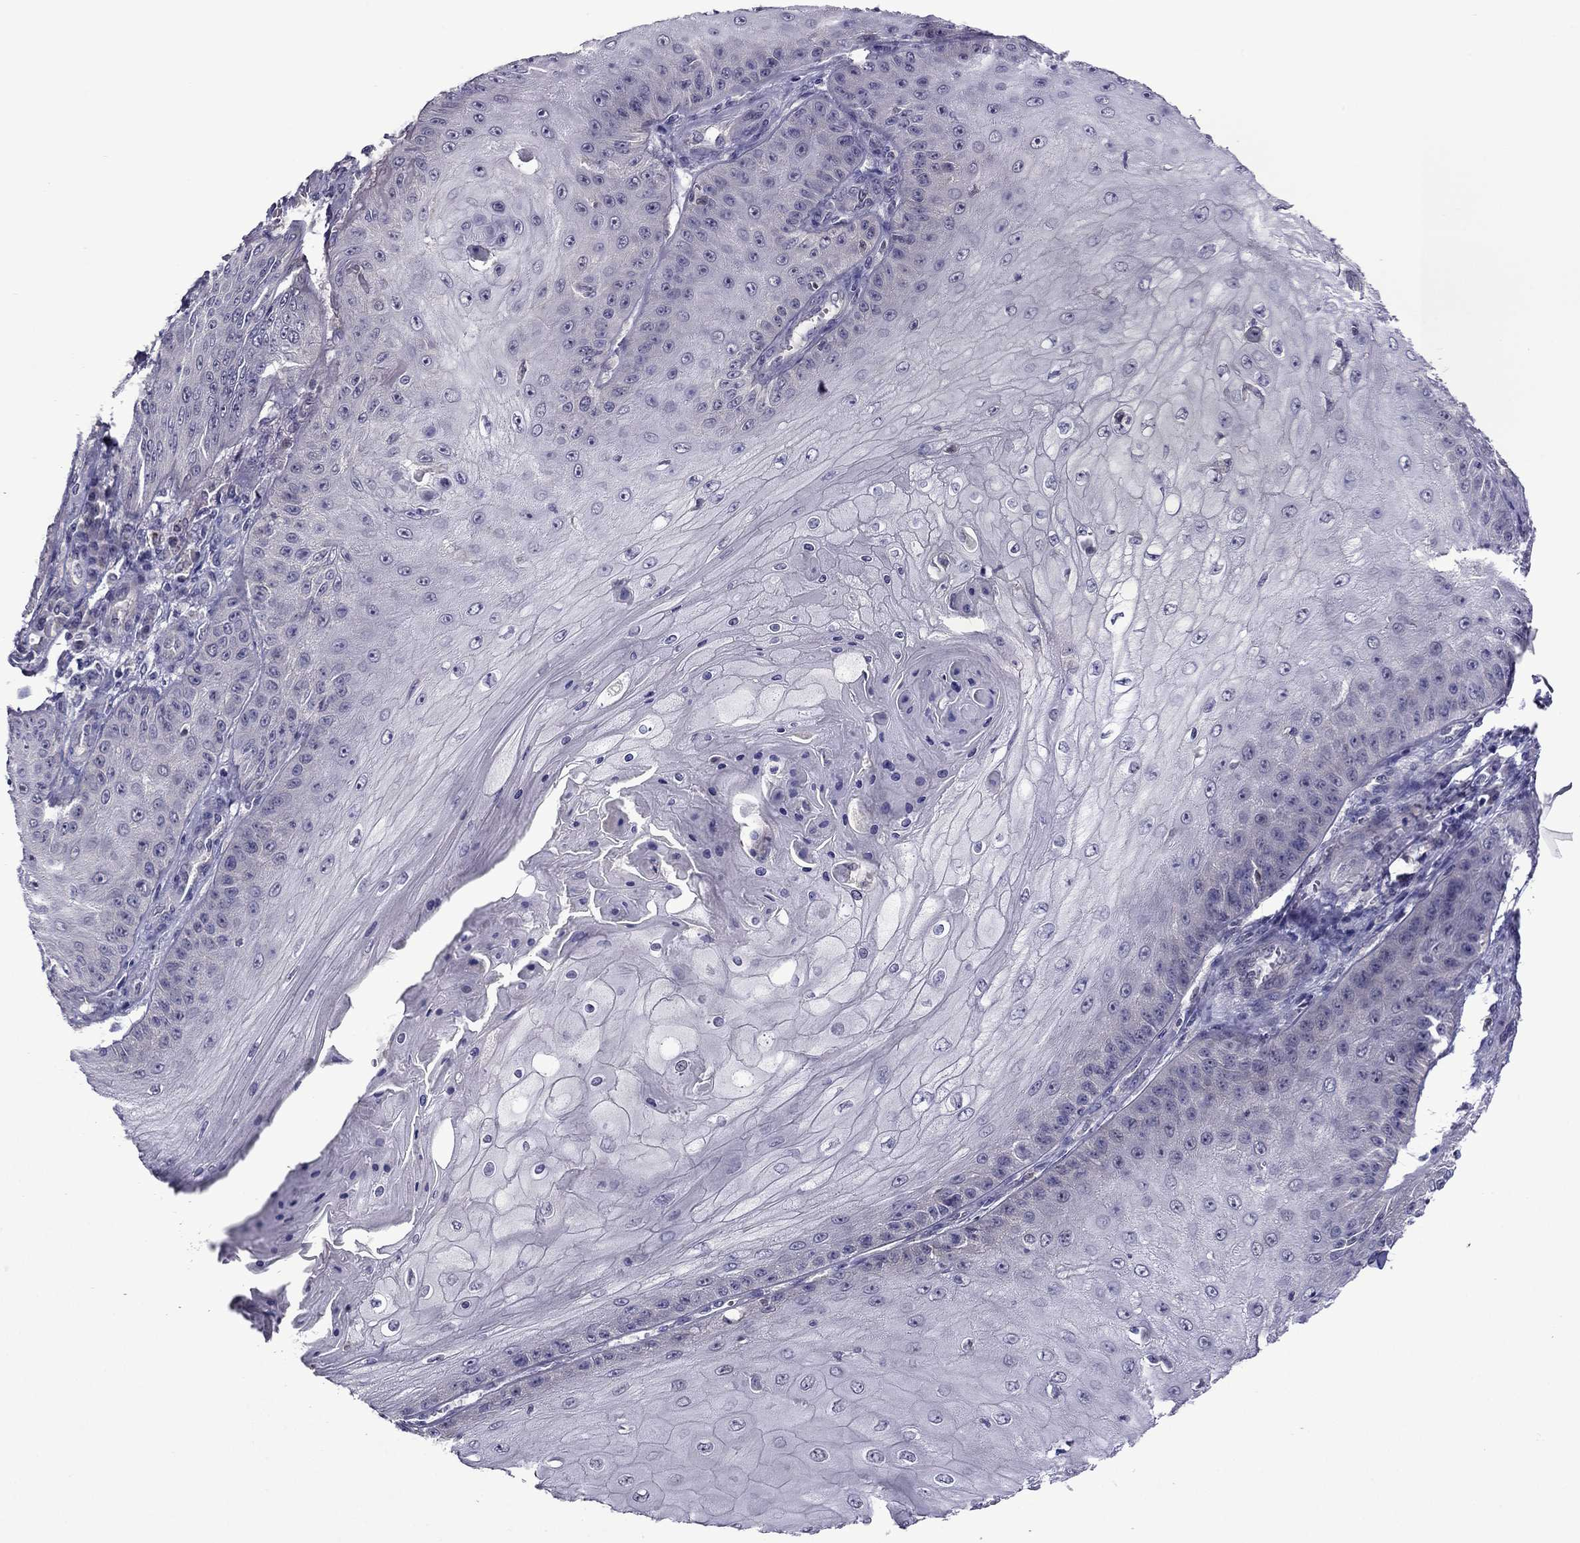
{"staining": {"intensity": "negative", "quantity": "none", "location": "none"}, "tissue": "skin cancer", "cell_type": "Tumor cells", "image_type": "cancer", "snomed": [{"axis": "morphology", "description": "Squamous cell carcinoma, NOS"}, {"axis": "topography", "description": "Skin"}], "caption": "A high-resolution micrograph shows immunohistochemistry (IHC) staining of squamous cell carcinoma (skin), which exhibits no significant staining in tumor cells.", "gene": "CDK5", "patient": {"sex": "male", "age": 70}}